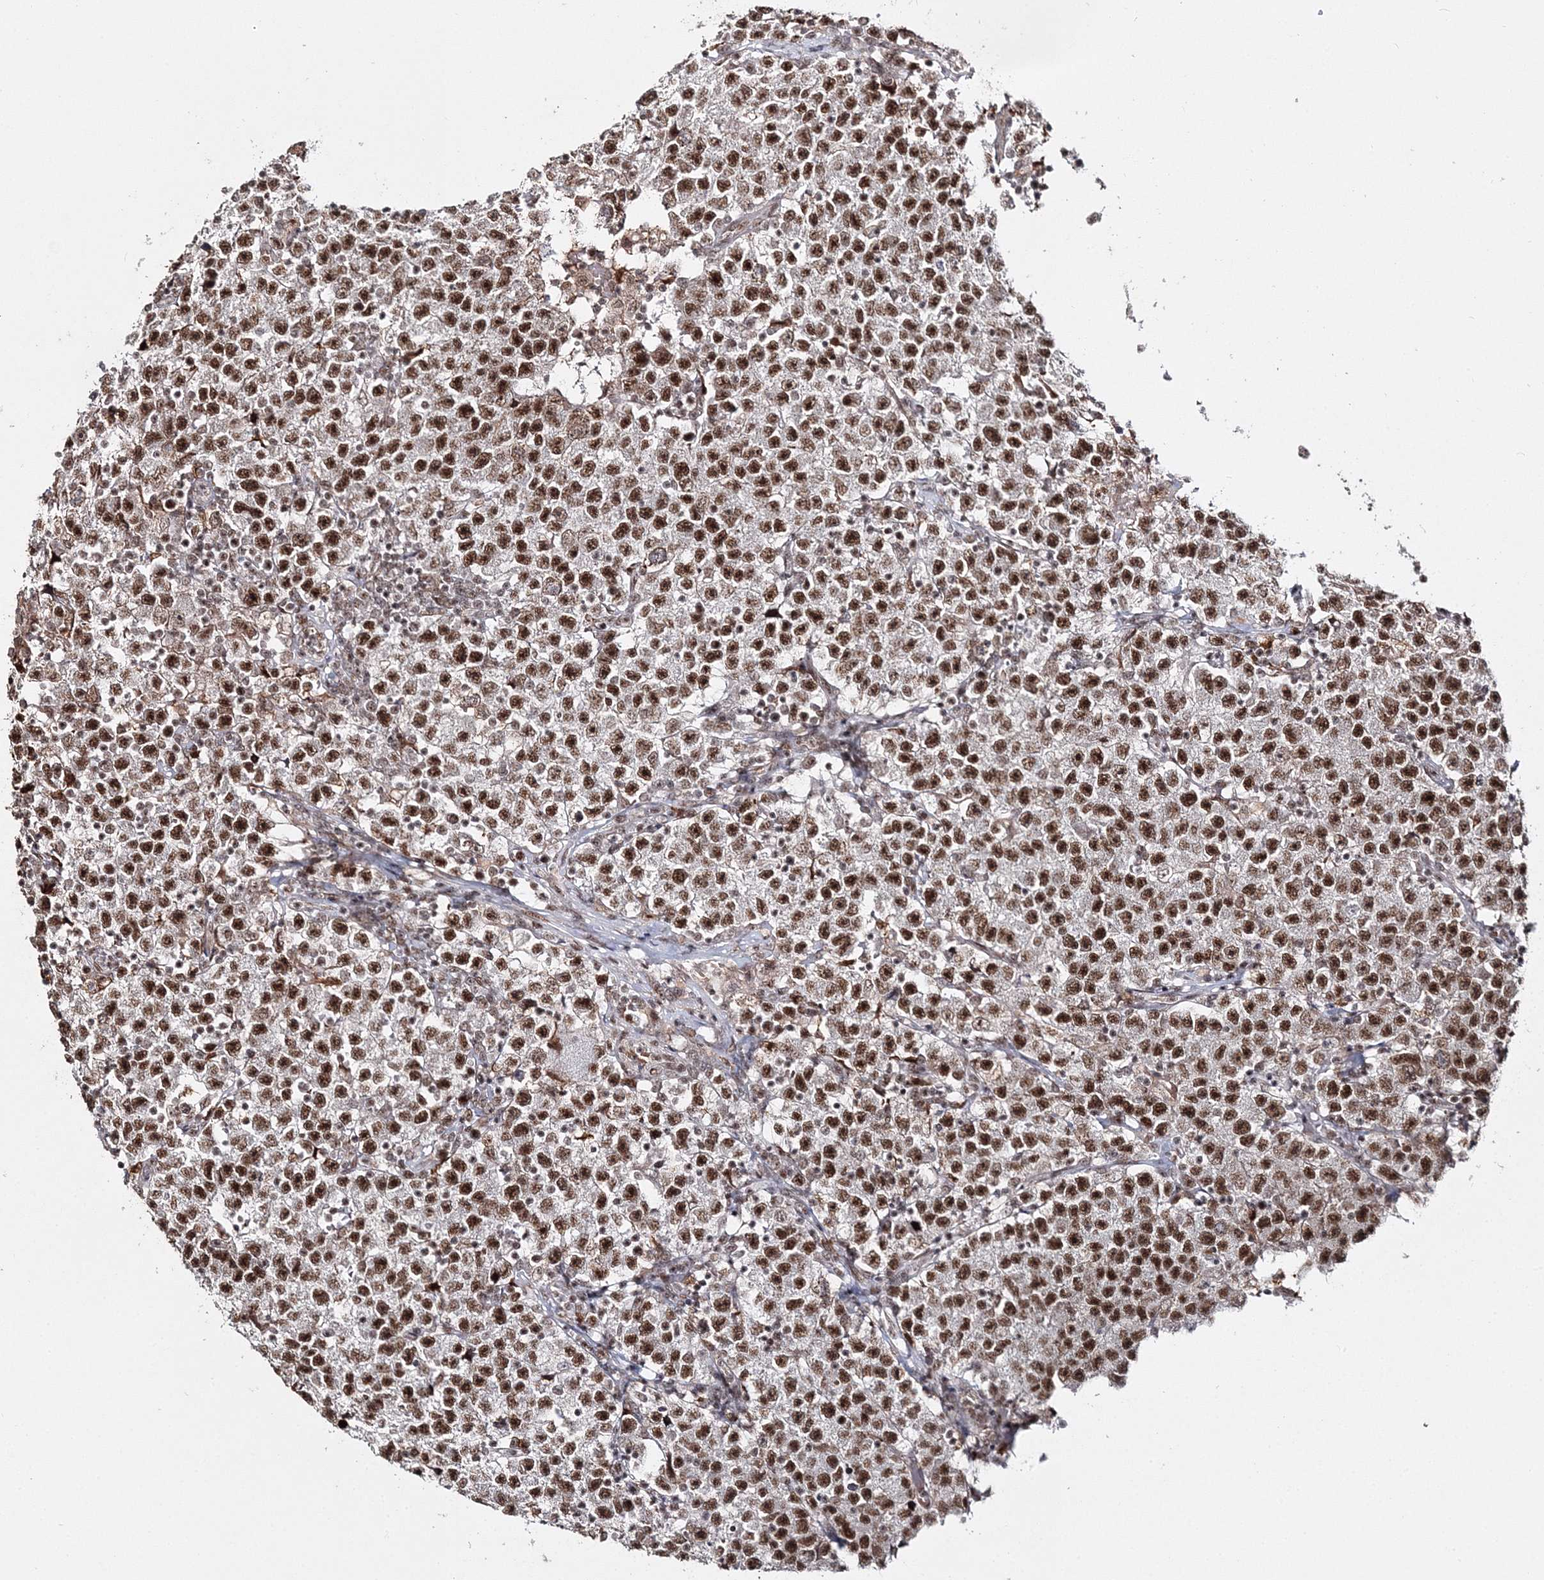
{"staining": {"intensity": "strong", "quantity": ">75%", "location": "nuclear"}, "tissue": "testis cancer", "cell_type": "Tumor cells", "image_type": "cancer", "snomed": [{"axis": "morphology", "description": "Seminoma, NOS"}, {"axis": "topography", "description": "Testis"}], "caption": "Immunohistochemistry (IHC) image of neoplastic tissue: testis seminoma stained using immunohistochemistry (IHC) demonstrates high levels of strong protein expression localized specifically in the nuclear of tumor cells, appearing as a nuclear brown color.", "gene": "QRICH1", "patient": {"sex": "male", "age": 22}}